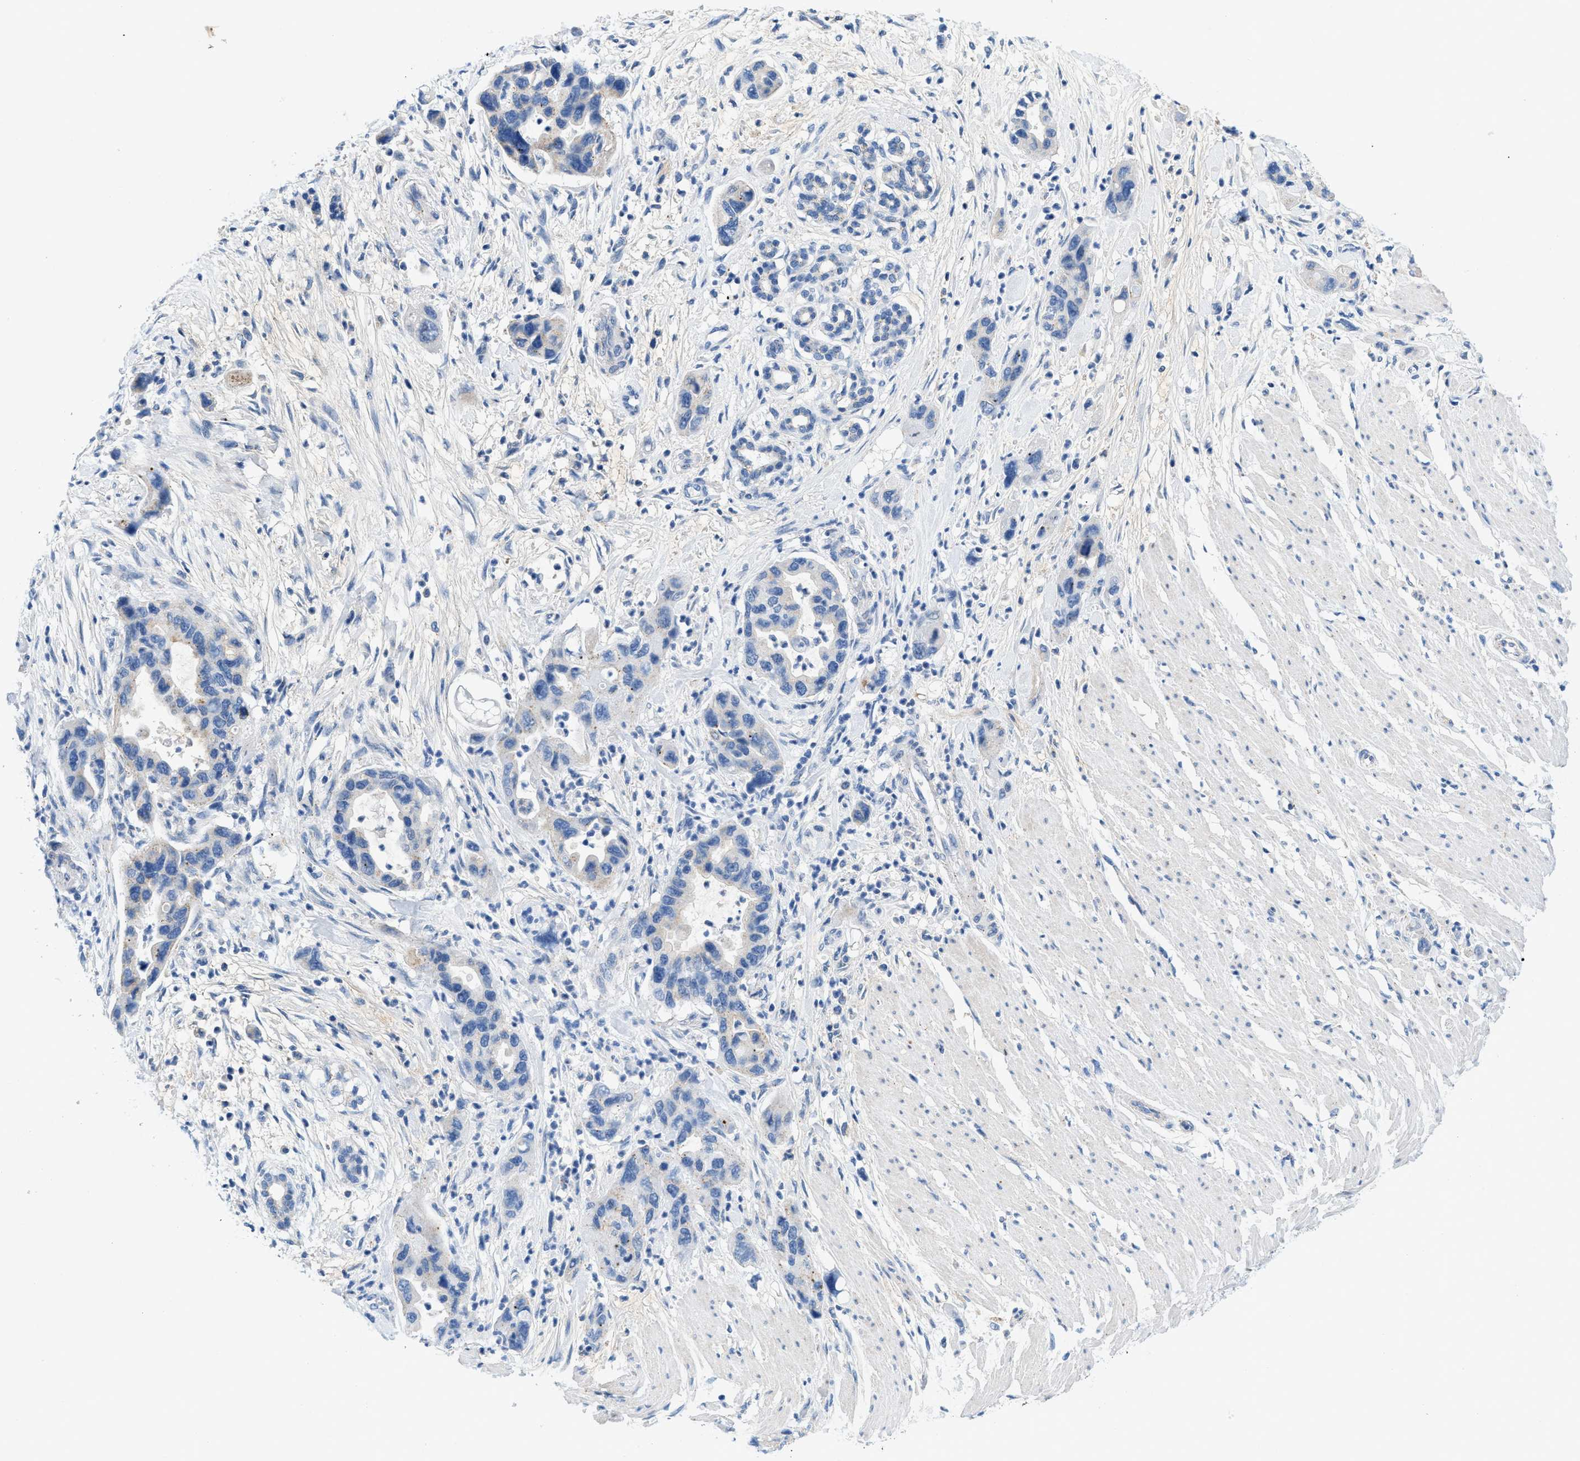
{"staining": {"intensity": "weak", "quantity": "<25%", "location": "cytoplasmic/membranous"}, "tissue": "pancreatic cancer", "cell_type": "Tumor cells", "image_type": "cancer", "snomed": [{"axis": "morphology", "description": "Normal tissue, NOS"}, {"axis": "morphology", "description": "Adenocarcinoma, NOS"}, {"axis": "topography", "description": "Pancreas"}], "caption": "Tumor cells are negative for brown protein staining in pancreatic adenocarcinoma.", "gene": "FDCSP", "patient": {"sex": "female", "age": 71}}